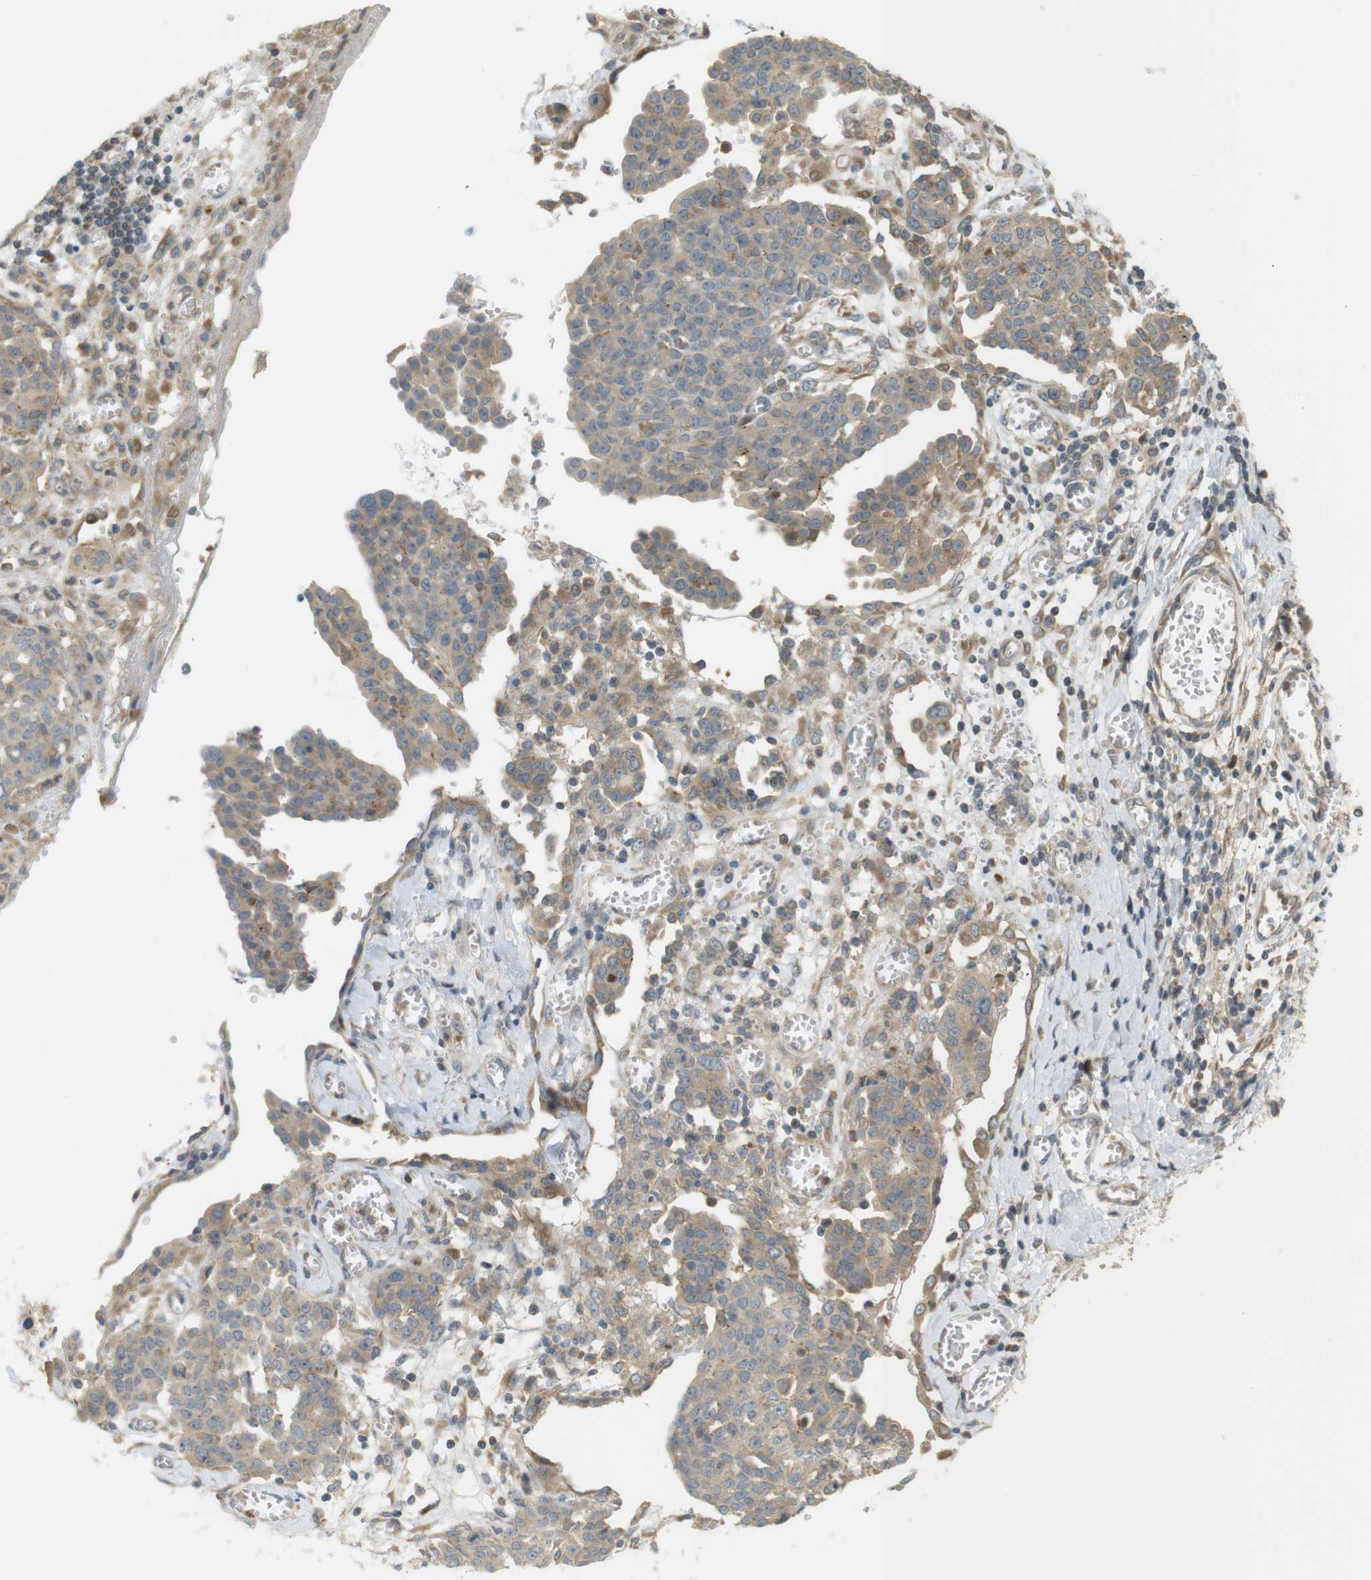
{"staining": {"intensity": "weak", "quantity": ">75%", "location": "cytoplasmic/membranous"}, "tissue": "ovarian cancer", "cell_type": "Tumor cells", "image_type": "cancer", "snomed": [{"axis": "morphology", "description": "Cystadenocarcinoma, serous, NOS"}, {"axis": "topography", "description": "Soft tissue"}, {"axis": "topography", "description": "Ovary"}], "caption": "Protein expression by immunohistochemistry exhibits weak cytoplasmic/membranous staining in approximately >75% of tumor cells in serous cystadenocarcinoma (ovarian). The staining was performed using DAB (3,3'-diaminobenzidine), with brown indicating positive protein expression. Nuclei are stained blue with hematoxylin.", "gene": "CLRN3", "patient": {"sex": "female", "age": 57}}